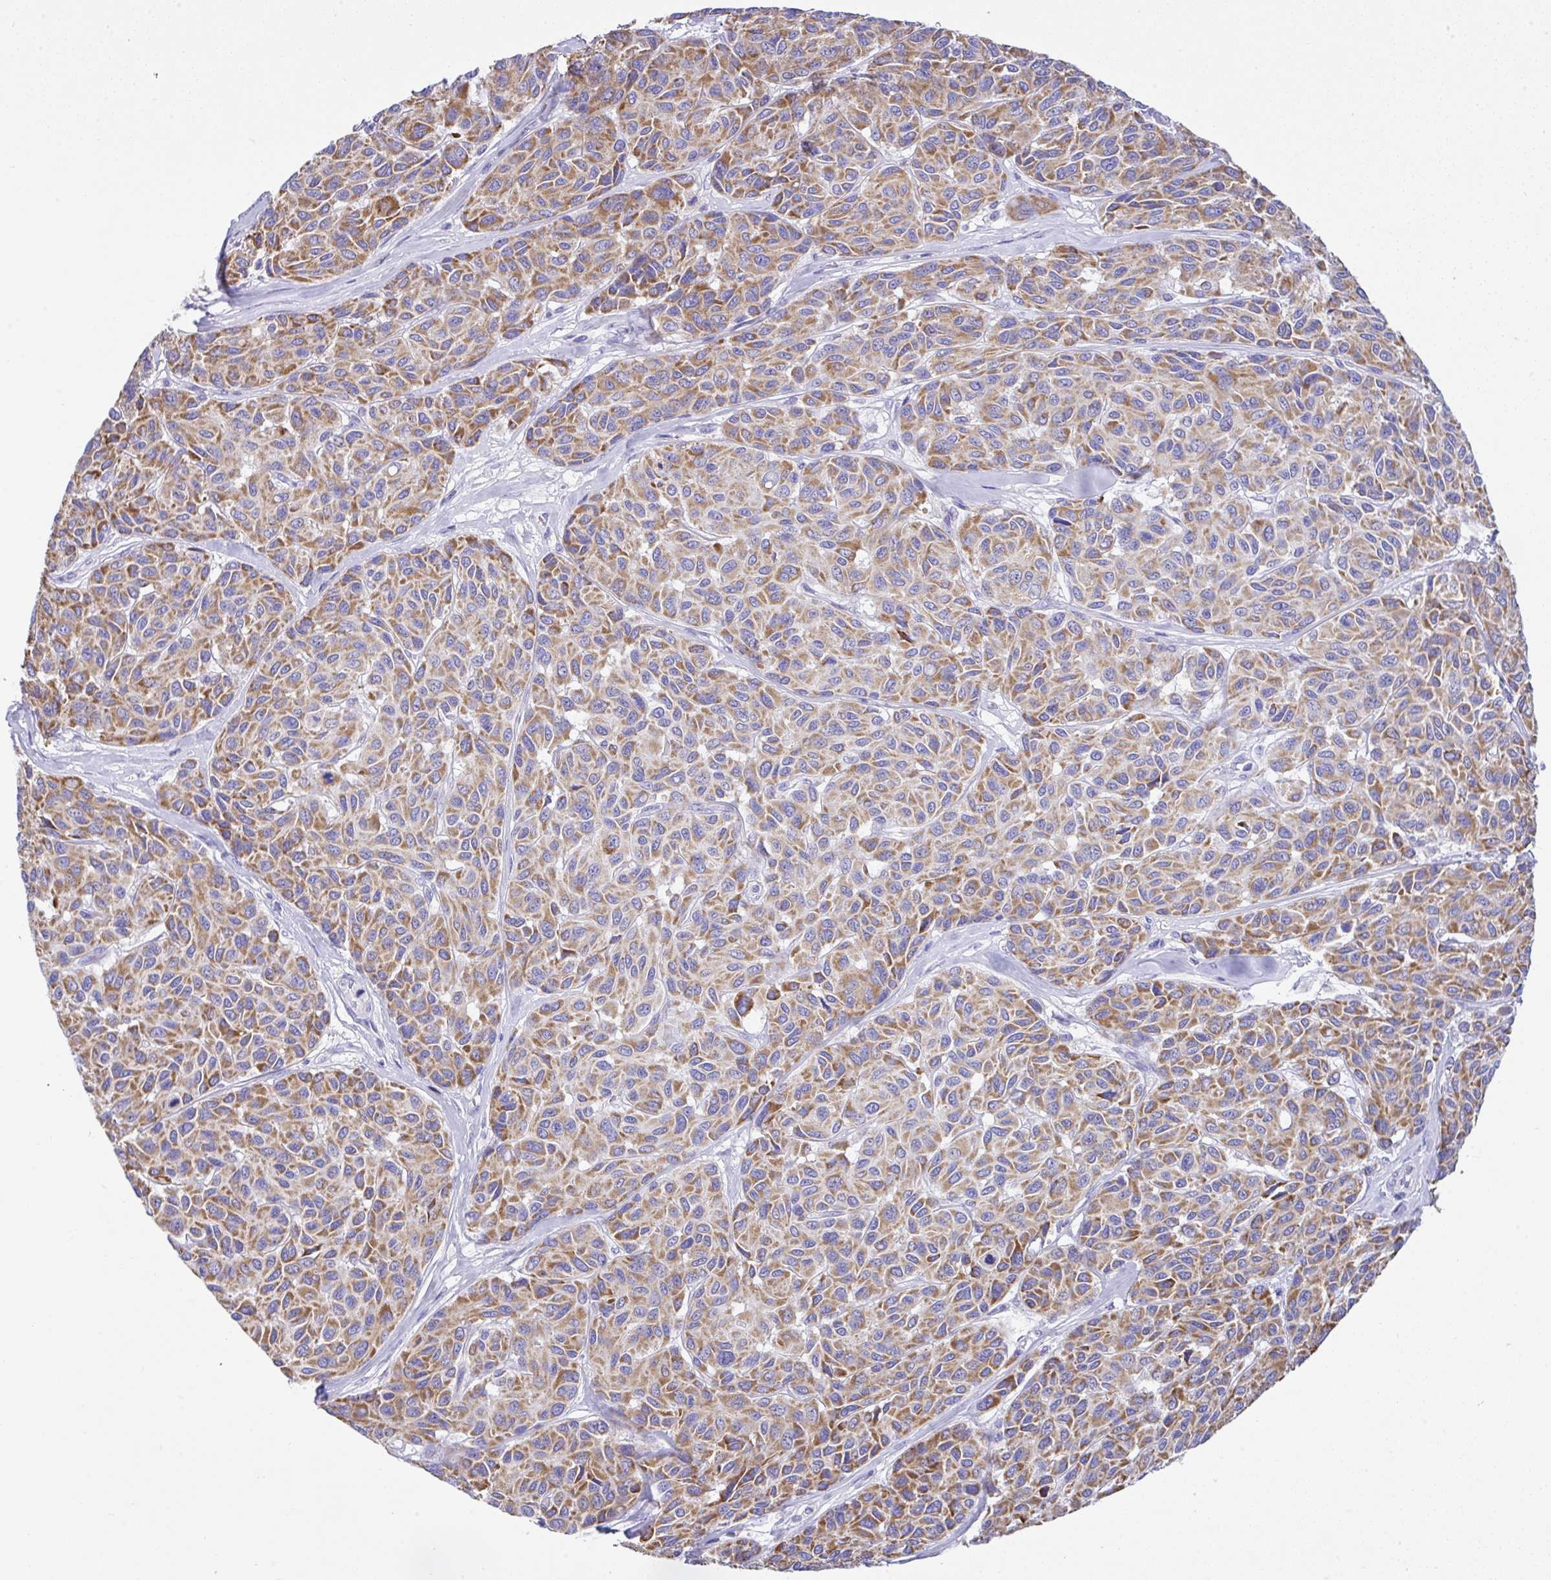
{"staining": {"intensity": "moderate", "quantity": ">75%", "location": "cytoplasmic/membranous"}, "tissue": "melanoma", "cell_type": "Tumor cells", "image_type": "cancer", "snomed": [{"axis": "morphology", "description": "Malignant melanoma, NOS"}, {"axis": "topography", "description": "Skin"}], "caption": "Protein staining of malignant melanoma tissue exhibits moderate cytoplasmic/membranous expression in about >75% of tumor cells.", "gene": "SLC13A1", "patient": {"sex": "female", "age": 66}}